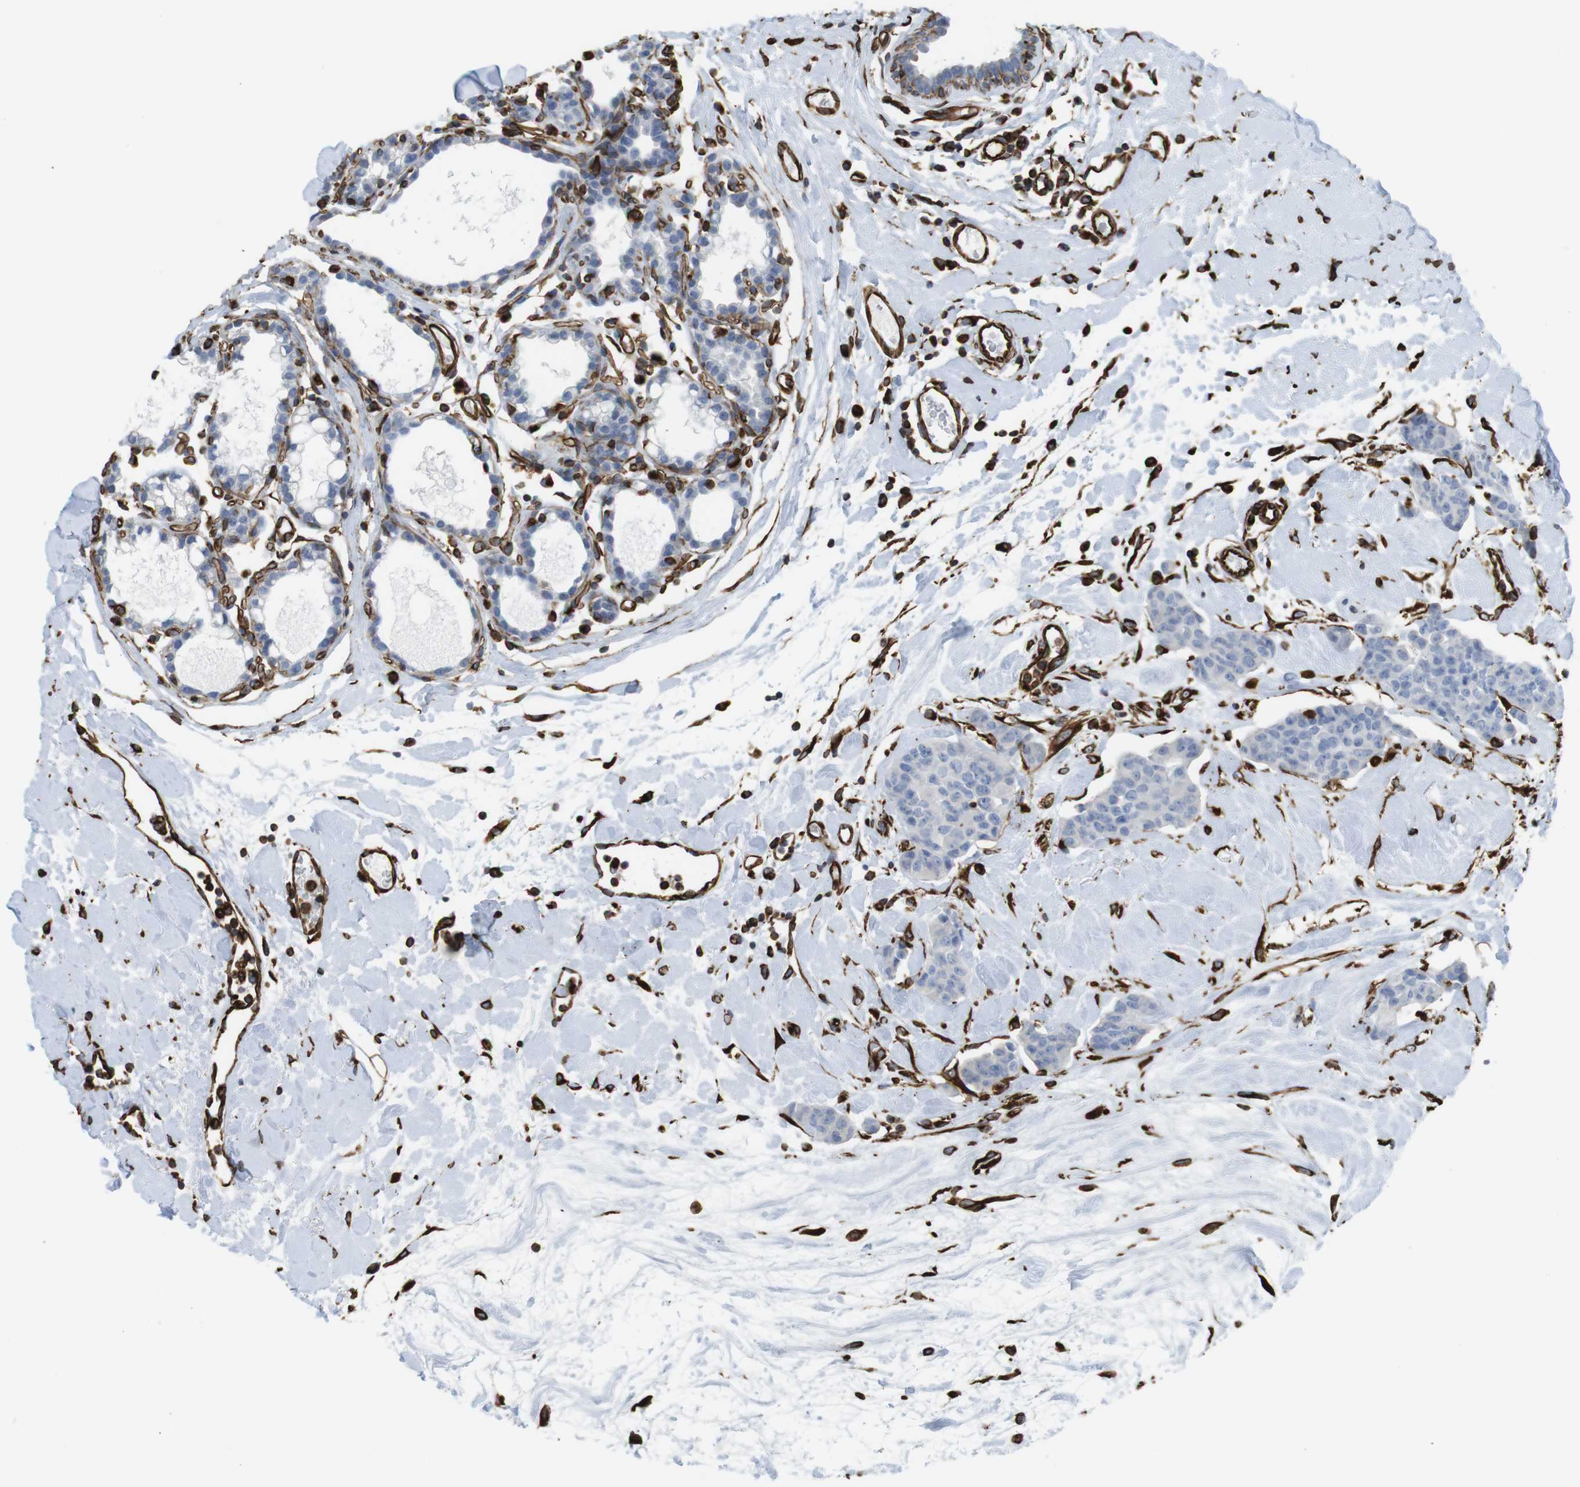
{"staining": {"intensity": "negative", "quantity": "none", "location": "none"}, "tissue": "breast cancer", "cell_type": "Tumor cells", "image_type": "cancer", "snomed": [{"axis": "morphology", "description": "Normal tissue, NOS"}, {"axis": "morphology", "description": "Duct carcinoma"}, {"axis": "topography", "description": "Breast"}], "caption": "High magnification brightfield microscopy of breast cancer stained with DAB (brown) and counterstained with hematoxylin (blue): tumor cells show no significant expression.", "gene": "RALGPS1", "patient": {"sex": "female", "age": 40}}